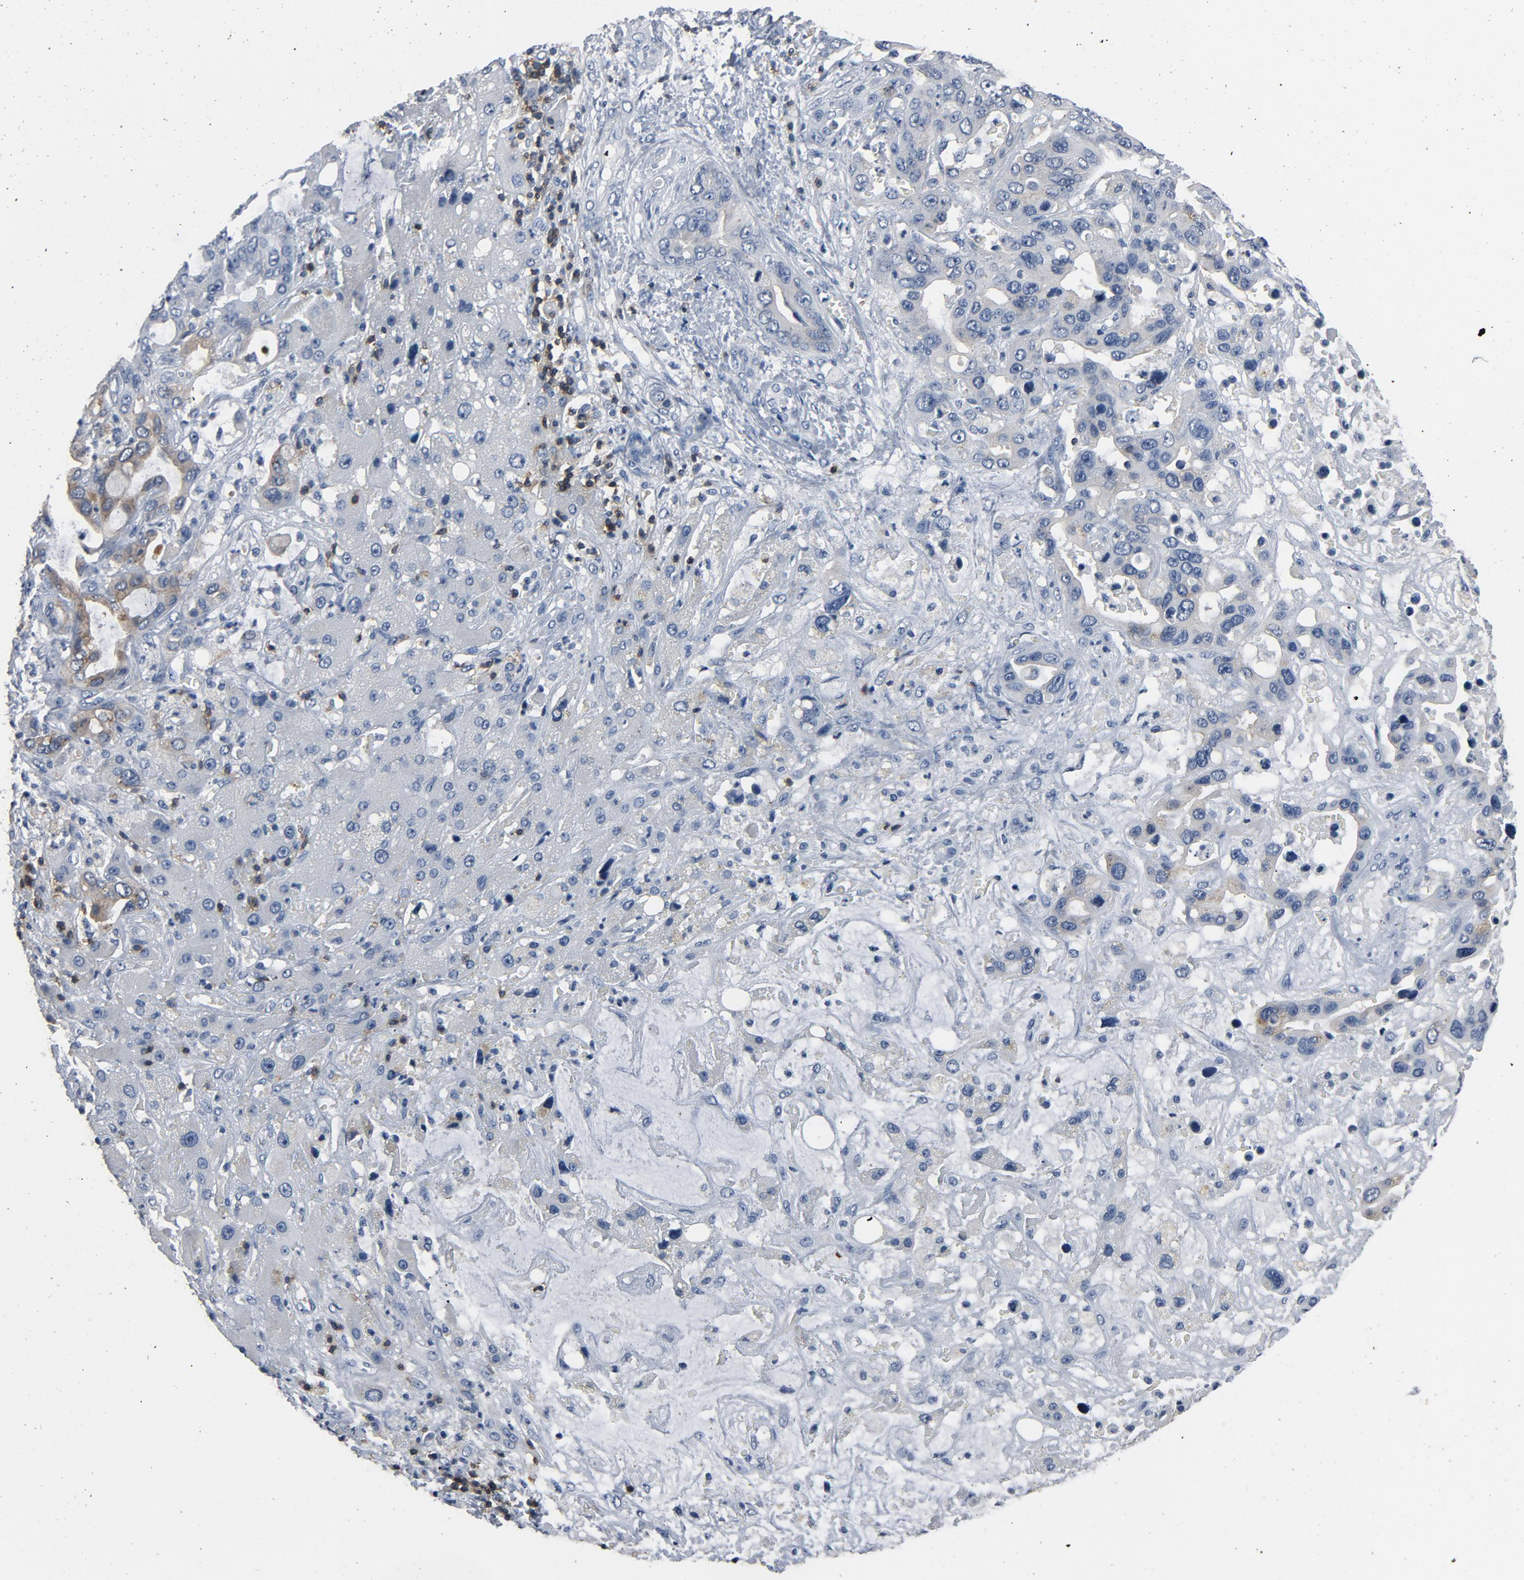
{"staining": {"intensity": "weak", "quantity": "25%-75%", "location": "cytoplasmic/membranous"}, "tissue": "liver cancer", "cell_type": "Tumor cells", "image_type": "cancer", "snomed": [{"axis": "morphology", "description": "Cholangiocarcinoma"}, {"axis": "topography", "description": "Liver"}], "caption": "An IHC micrograph of neoplastic tissue is shown. Protein staining in brown shows weak cytoplasmic/membranous positivity in liver cholangiocarcinoma within tumor cells.", "gene": "LCK", "patient": {"sex": "female", "age": 65}}